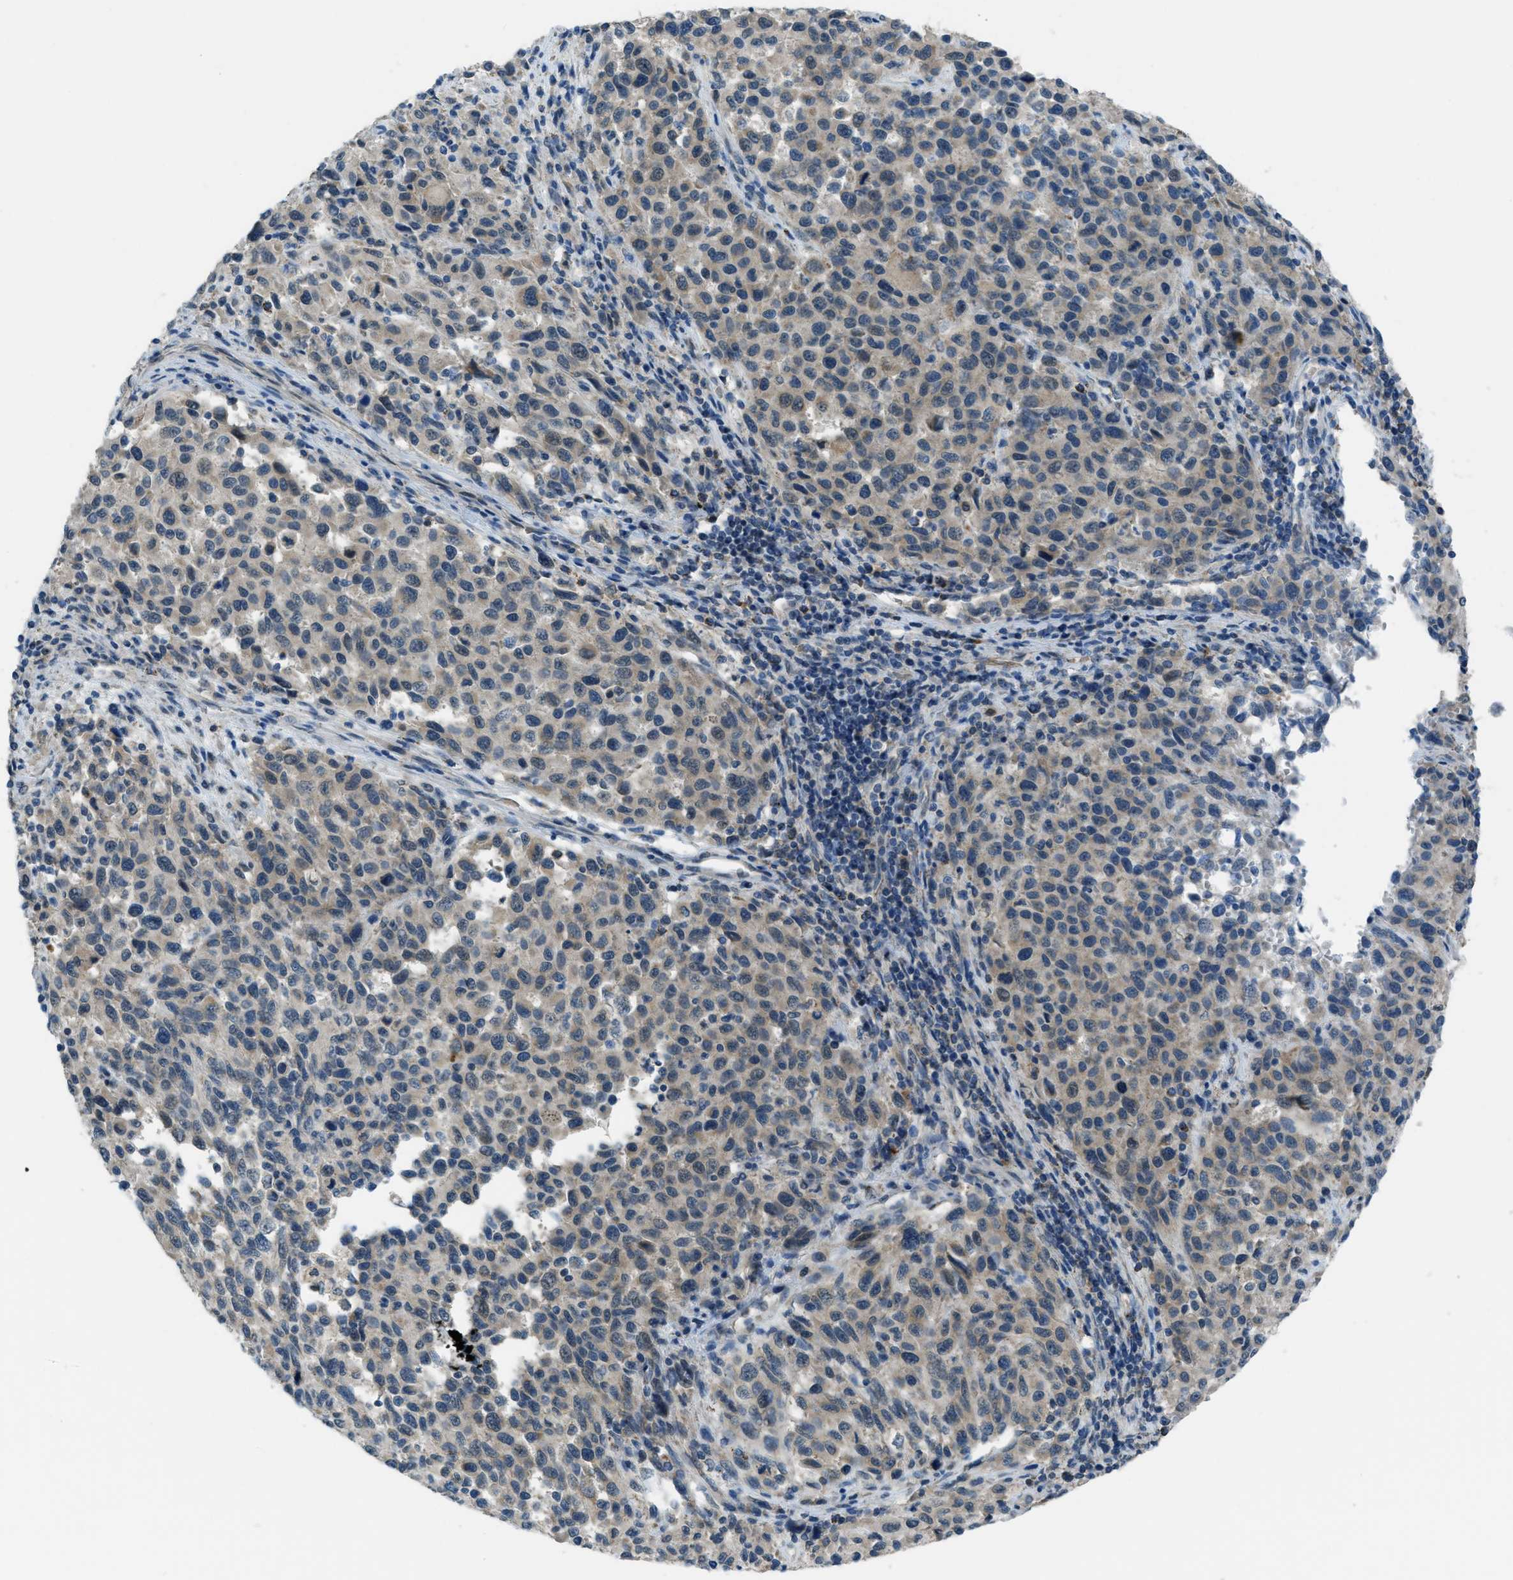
{"staining": {"intensity": "weak", "quantity": "<25%", "location": "cytoplasmic/membranous"}, "tissue": "melanoma", "cell_type": "Tumor cells", "image_type": "cancer", "snomed": [{"axis": "morphology", "description": "Malignant melanoma, Metastatic site"}, {"axis": "topography", "description": "Lymph node"}], "caption": "The immunohistochemistry (IHC) image has no significant expression in tumor cells of melanoma tissue. The staining was performed using DAB (3,3'-diaminobenzidine) to visualize the protein expression in brown, while the nuclei were stained in blue with hematoxylin (Magnification: 20x).", "gene": "CDON", "patient": {"sex": "male", "age": 61}}